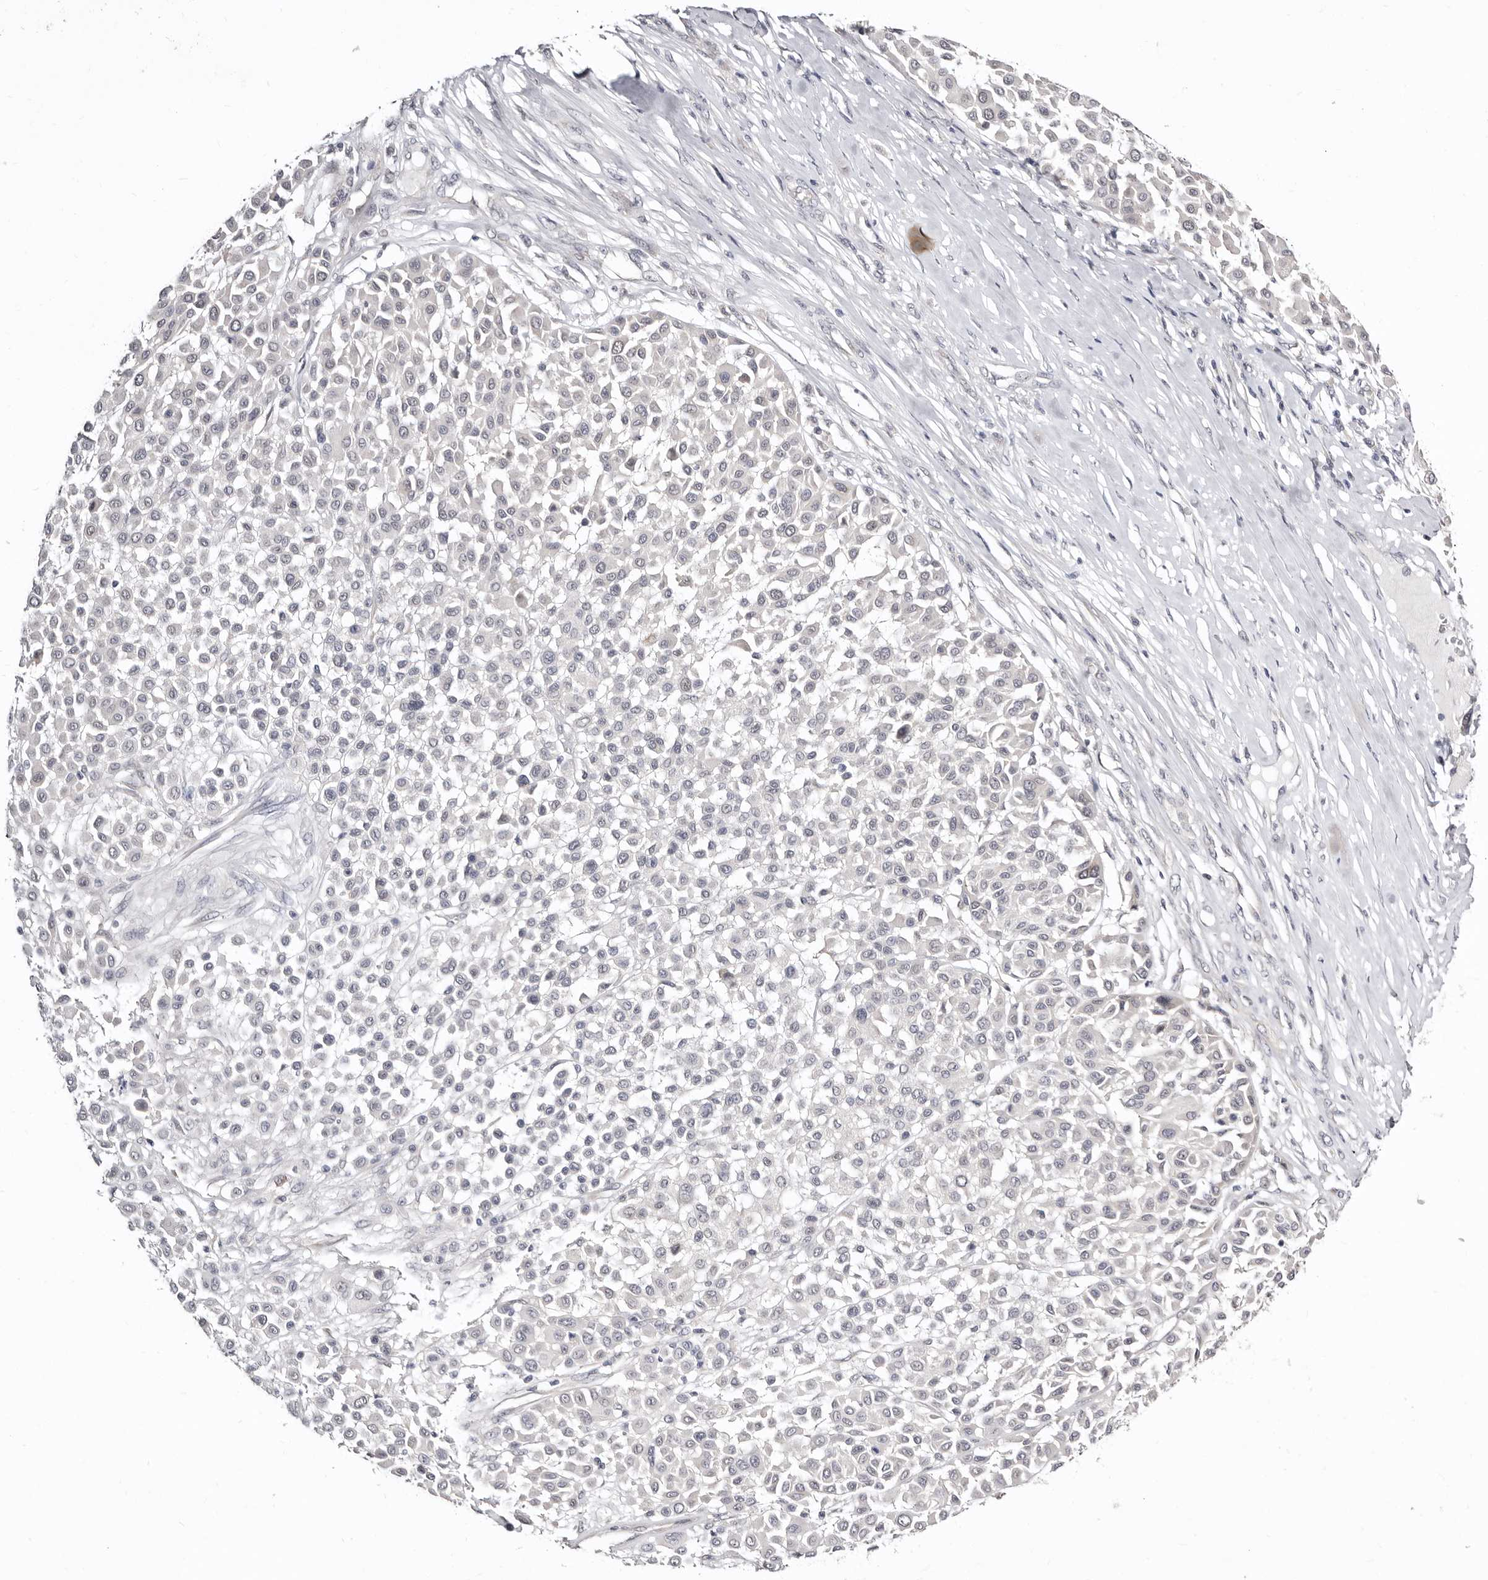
{"staining": {"intensity": "negative", "quantity": "none", "location": "none"}, "tissue": "melanoma", "cell_type": "Tumor cells", "image_type": "cancer", "snomed": [{"axis": "morphology", "description": "Malignant melanoma, Metastatic site"}, {"axis": "topography", "description": "Soft tissue"}], "caption": "IHC histopathology image of neoplastic tissue: human melanoma stained with DAB displays no significant protein positivity in tumor cells. (DAB IHC, high magnification).", "gene": "KLHL4", "patient": {"sex": "male", "age": 41}}